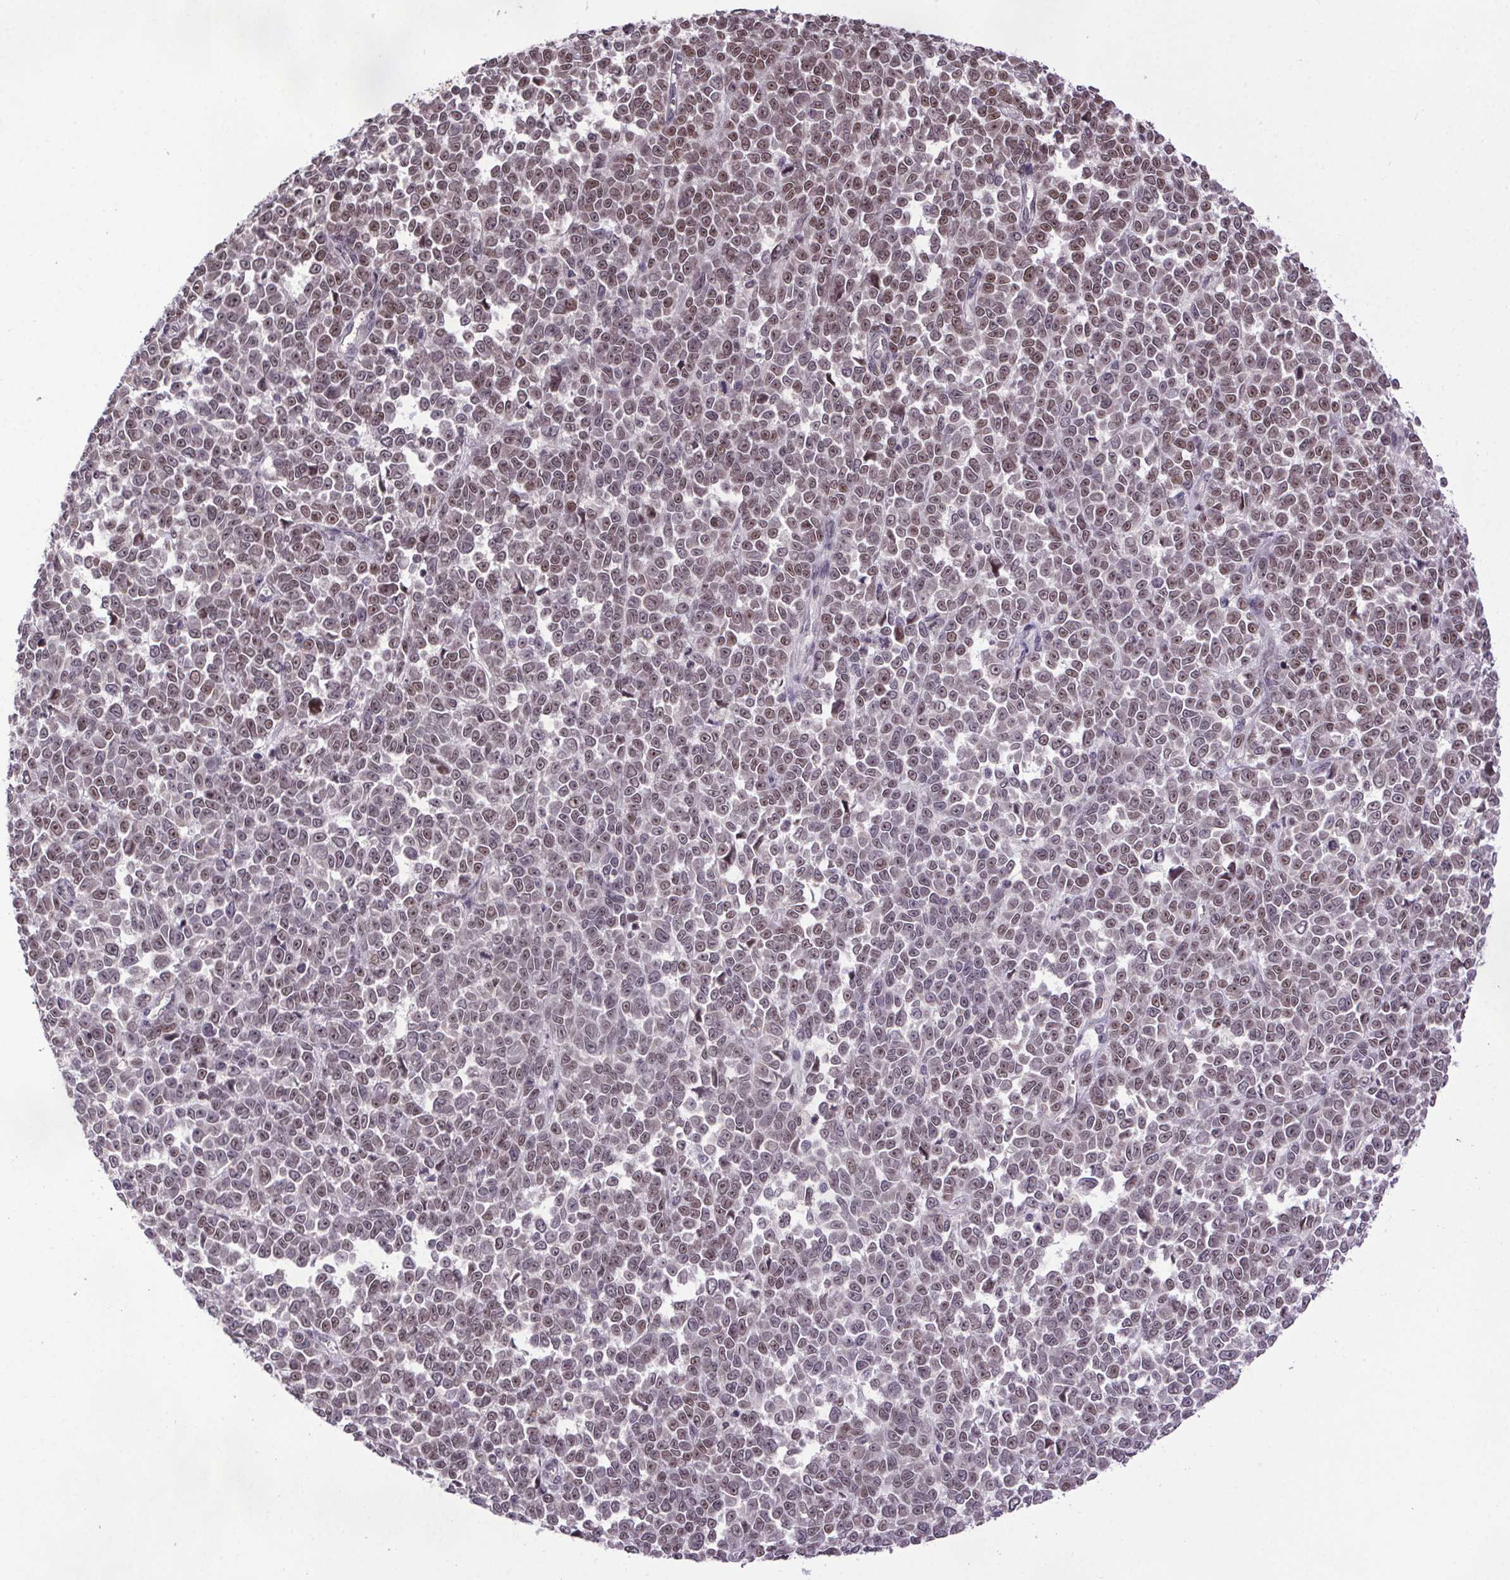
{"staining": {"intensity": "weak", "quantity": ">75%", "location": "nuclear"}, "tissue": "melanoma", "cell_type": "Tumor cells", "image_type": "cancer", "snomed": [{"axis": "morphology", "description": "Malignant melanoma, NOS"}, {"axis": "topography", "description": "Skin"}], "caption": "A brown stain highlights weak nuclear expression of a protein in melanoma tumor cells. (brown staining indicates protein expression, while blue staining denotes nuclei).", "gene": "ATMIN", "patient": {"sex": "female", "age": 95}}